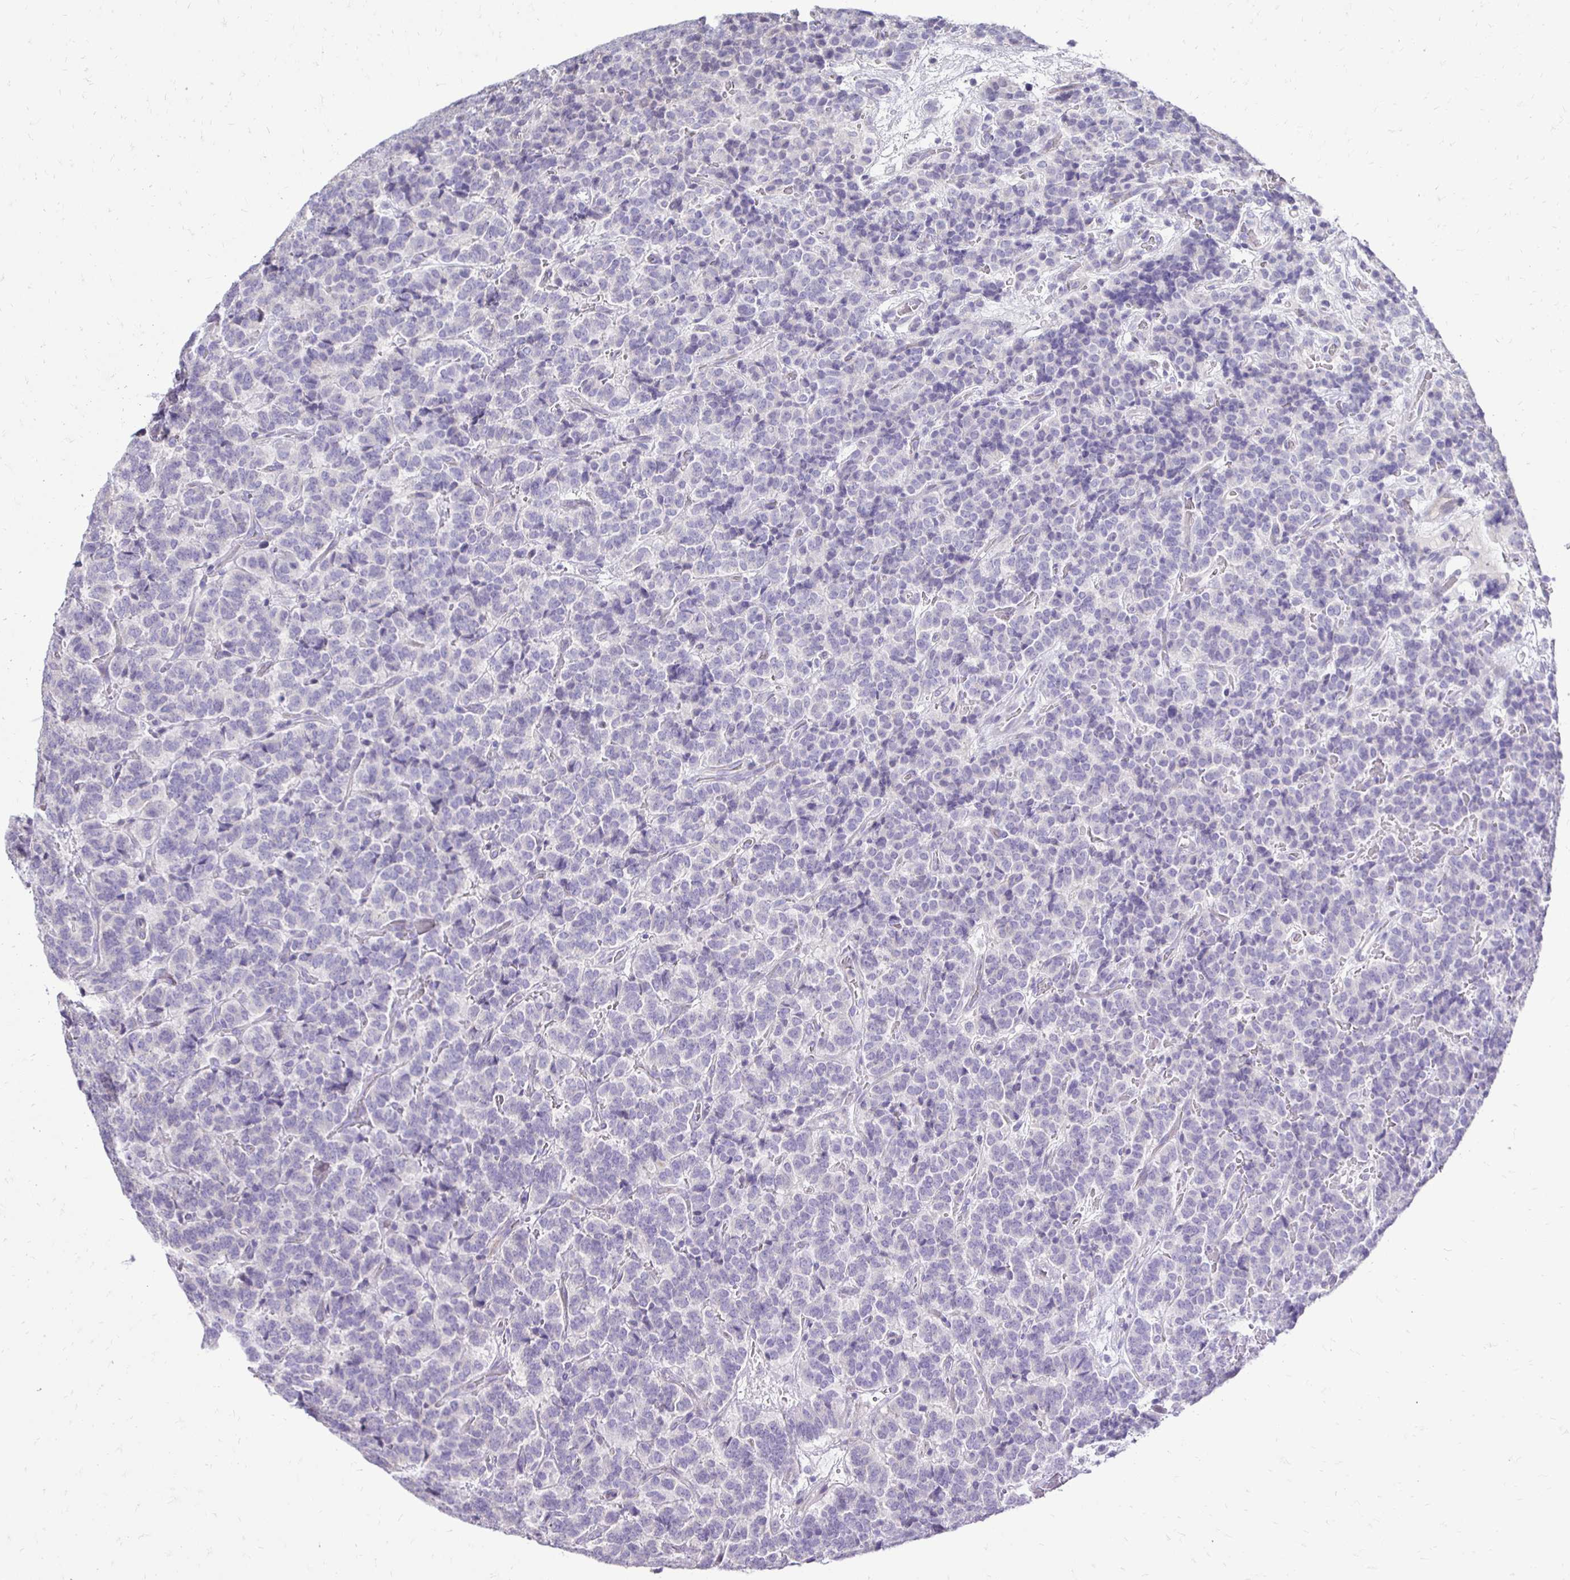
{"staining": {"intensity": "negative", "quantity": "none", "location": "none"}, "tissue": "carcinoid", "cell_type": "Tumor cells", "image_type": "cancer", "snomed": [{"axis": "morphology", "description": "Carcinoid, malignant, NOS"}, {"axis": "topography", "description": "Pancreas"}], "caption": "Immunohistochemistry (IHC) image of neoplastic tissue: malignant carcinoid stained with DAB reveals no significant protein expression in tumor cells.", "gene": "GAS2", "patient": {"sex": "male", "age": 36}}